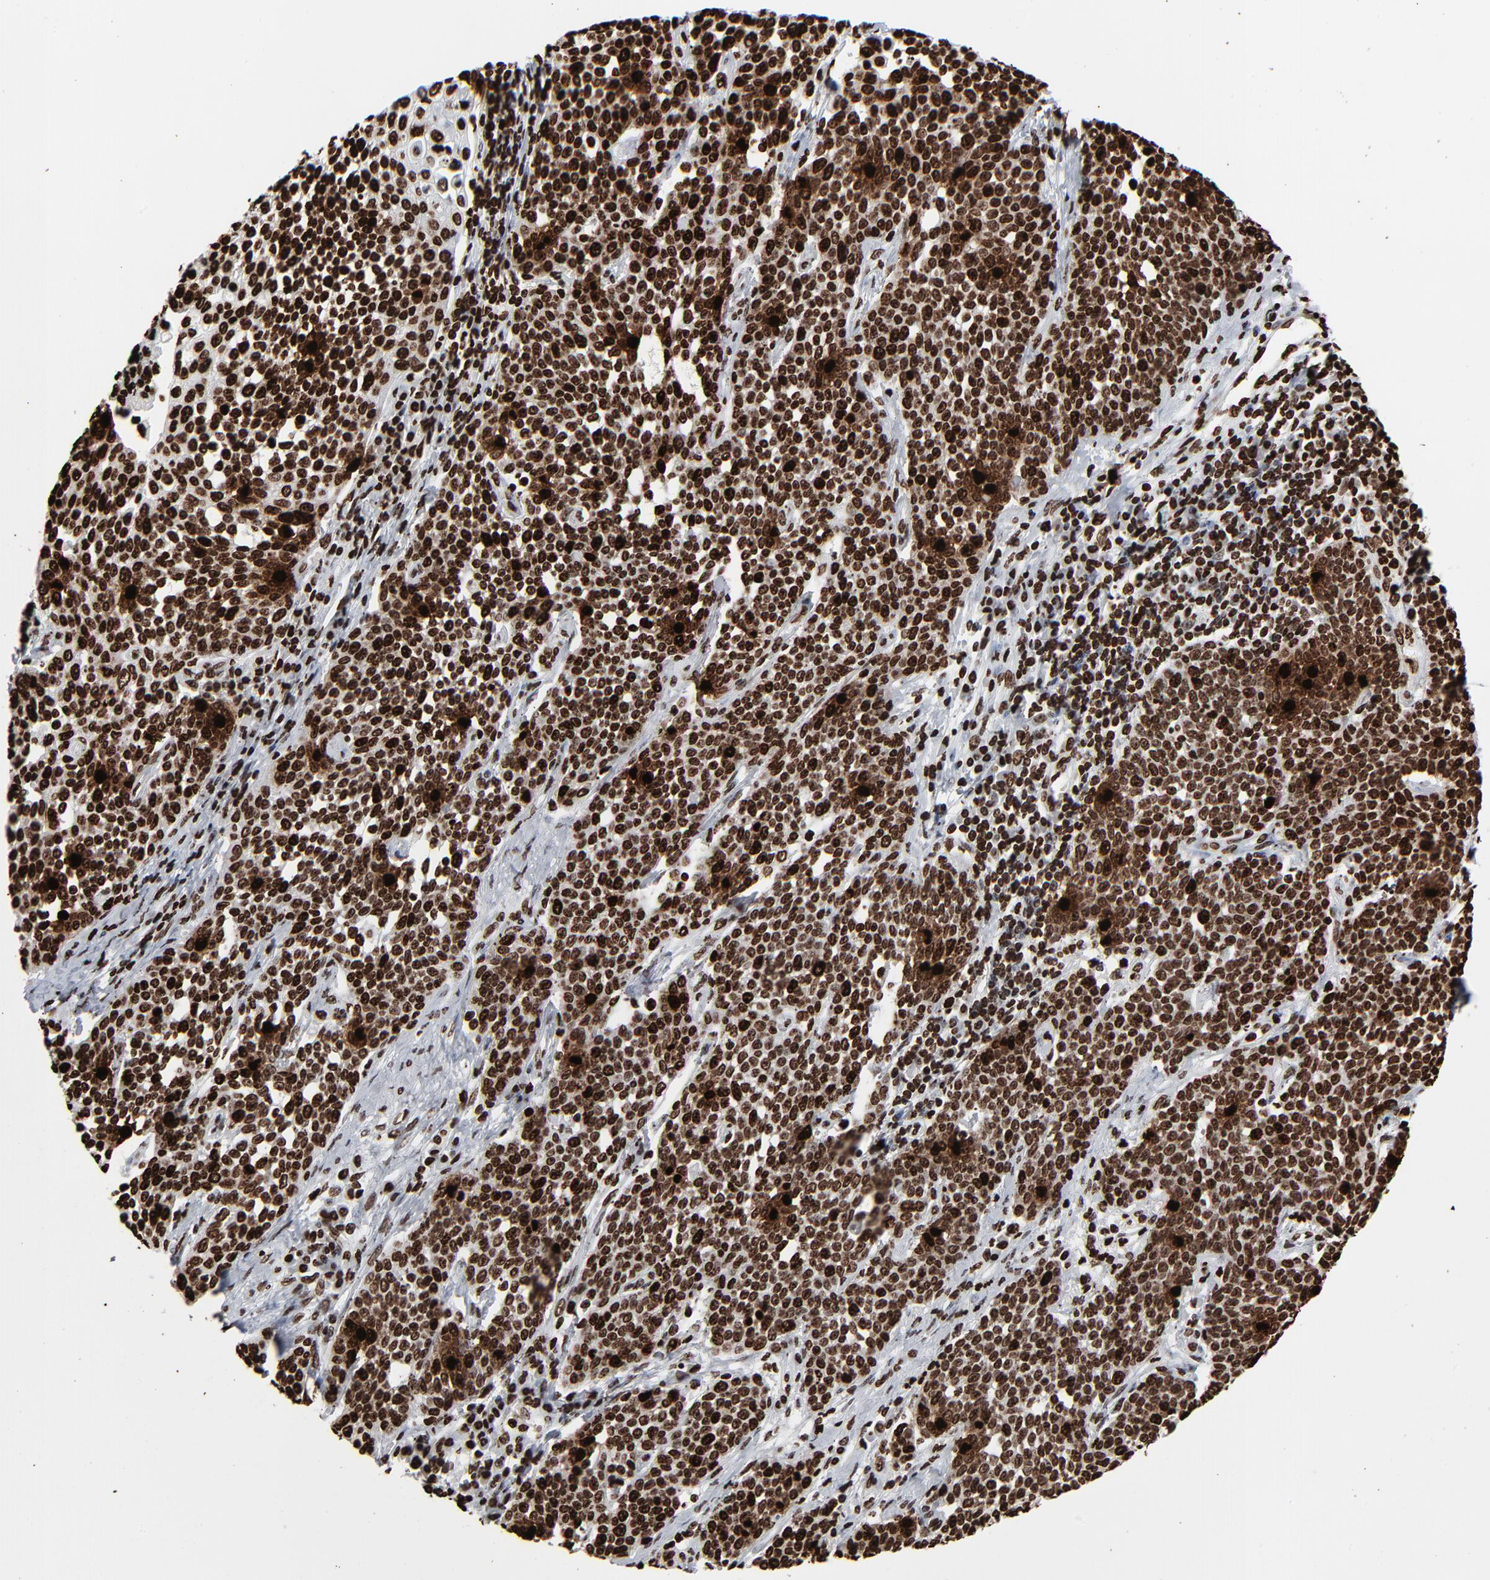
{"staining": {"intensity": "strong", "quantity": ">75%", "location": "nuclear"}, "tissue": "cervical cancer", "cell_type": "Tumor cells", "image_type": "cancer", "snomed": [{"axis": "morphology", "description": "Squamous cell carcinoma, NOS"}, {"axis": "topography", "description": "Cervix"}], "caption": "This is a photomicrograph of immunohistochemistry staining of cervical squamous cell carcinoma, which shows strong expression in the nuclear of tumor cells.", "gene": "H3-4", "patient": {"sex": "female", "age": 34}}